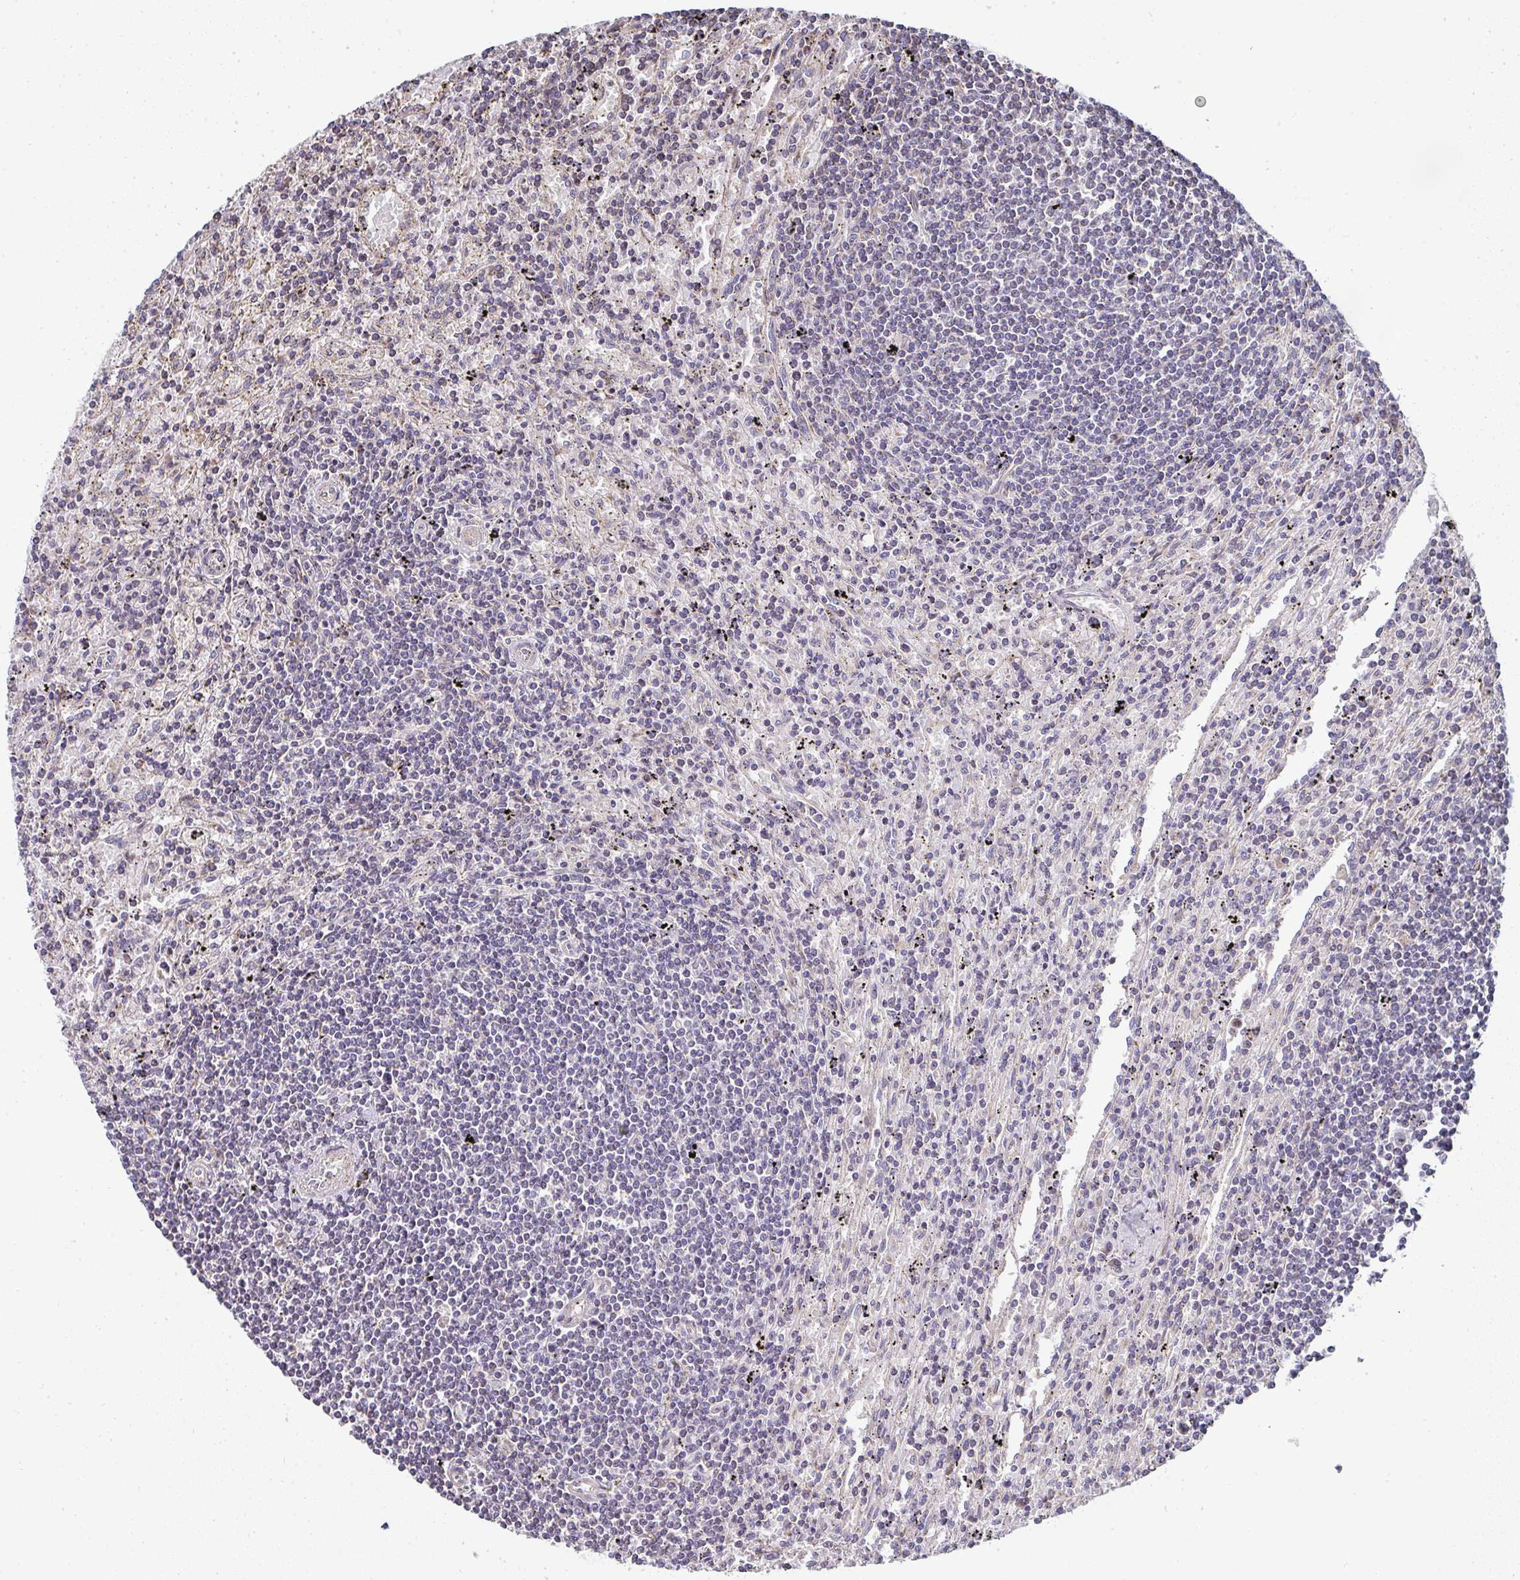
{"staining": {"intensity": "negative", "quantity": "none", "location": "none"}, "tissue": "lymphoma", "cell_type": "Tumor cells", "image_type": "cancer", "snomed": [{"axis": "morphology", "description": "Malignant lymphoma, non-Hodgkin's type, Low grade"}, {"axis": "topography", "description": "Spleen"}], "caption": "Lymphoma was stained to show a protein in brown. There is no significant expression in tumor cells. (DAB (3,3'-diaminobenzidine) immunohistochemistry (IHC) with hematoxylin counter stain).", "gene": "AGTPBP1", "patient": {"sex": "male", "age": 76}}